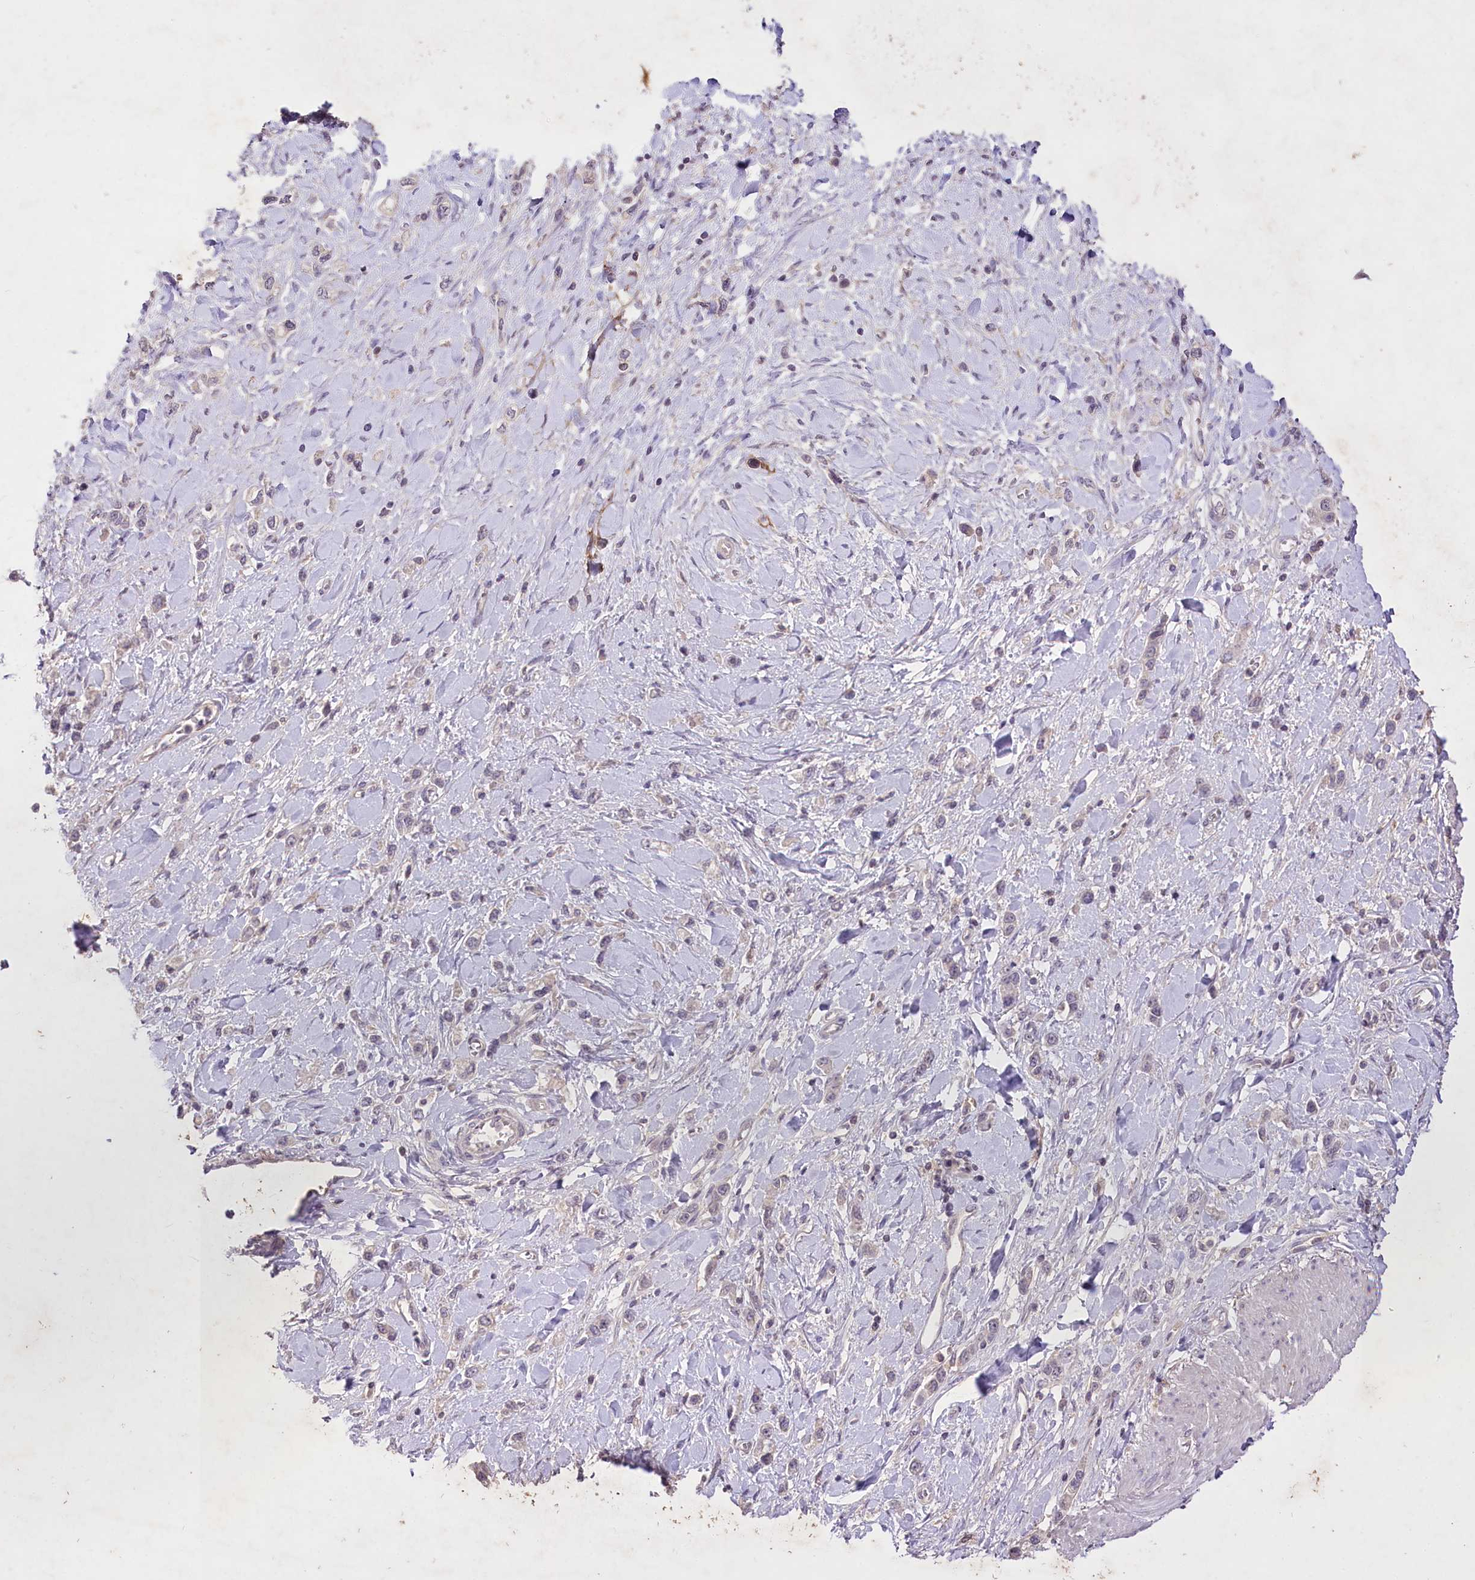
{"staining": {"intensity": "negative", "quantity": "none", "location": "none"}, "tissue": "stomach cancer", "cell_type": "Tumor cells", "image_type": "cancer", "snomed": [{"axis": "morphology", "description": "Normal tissue, NOS"}, {"axis": "morphology", "description": "Adenocarcinoma, NOS"}, {"axis": "topography", "description": "Stomach, upper"}, {"axis": "topography", "description": "Stomach"}], "caption": "Immunohistochemistry (IHC) micrograph of neoplastic tissue: stomach adenocarcinoma stained with DAB (3,3'-diaminobenzidine) exhibits no significant protein staining in tumor cells.", "gene": "ENPP1", "patient": {"sex": "female", "age": 65}}